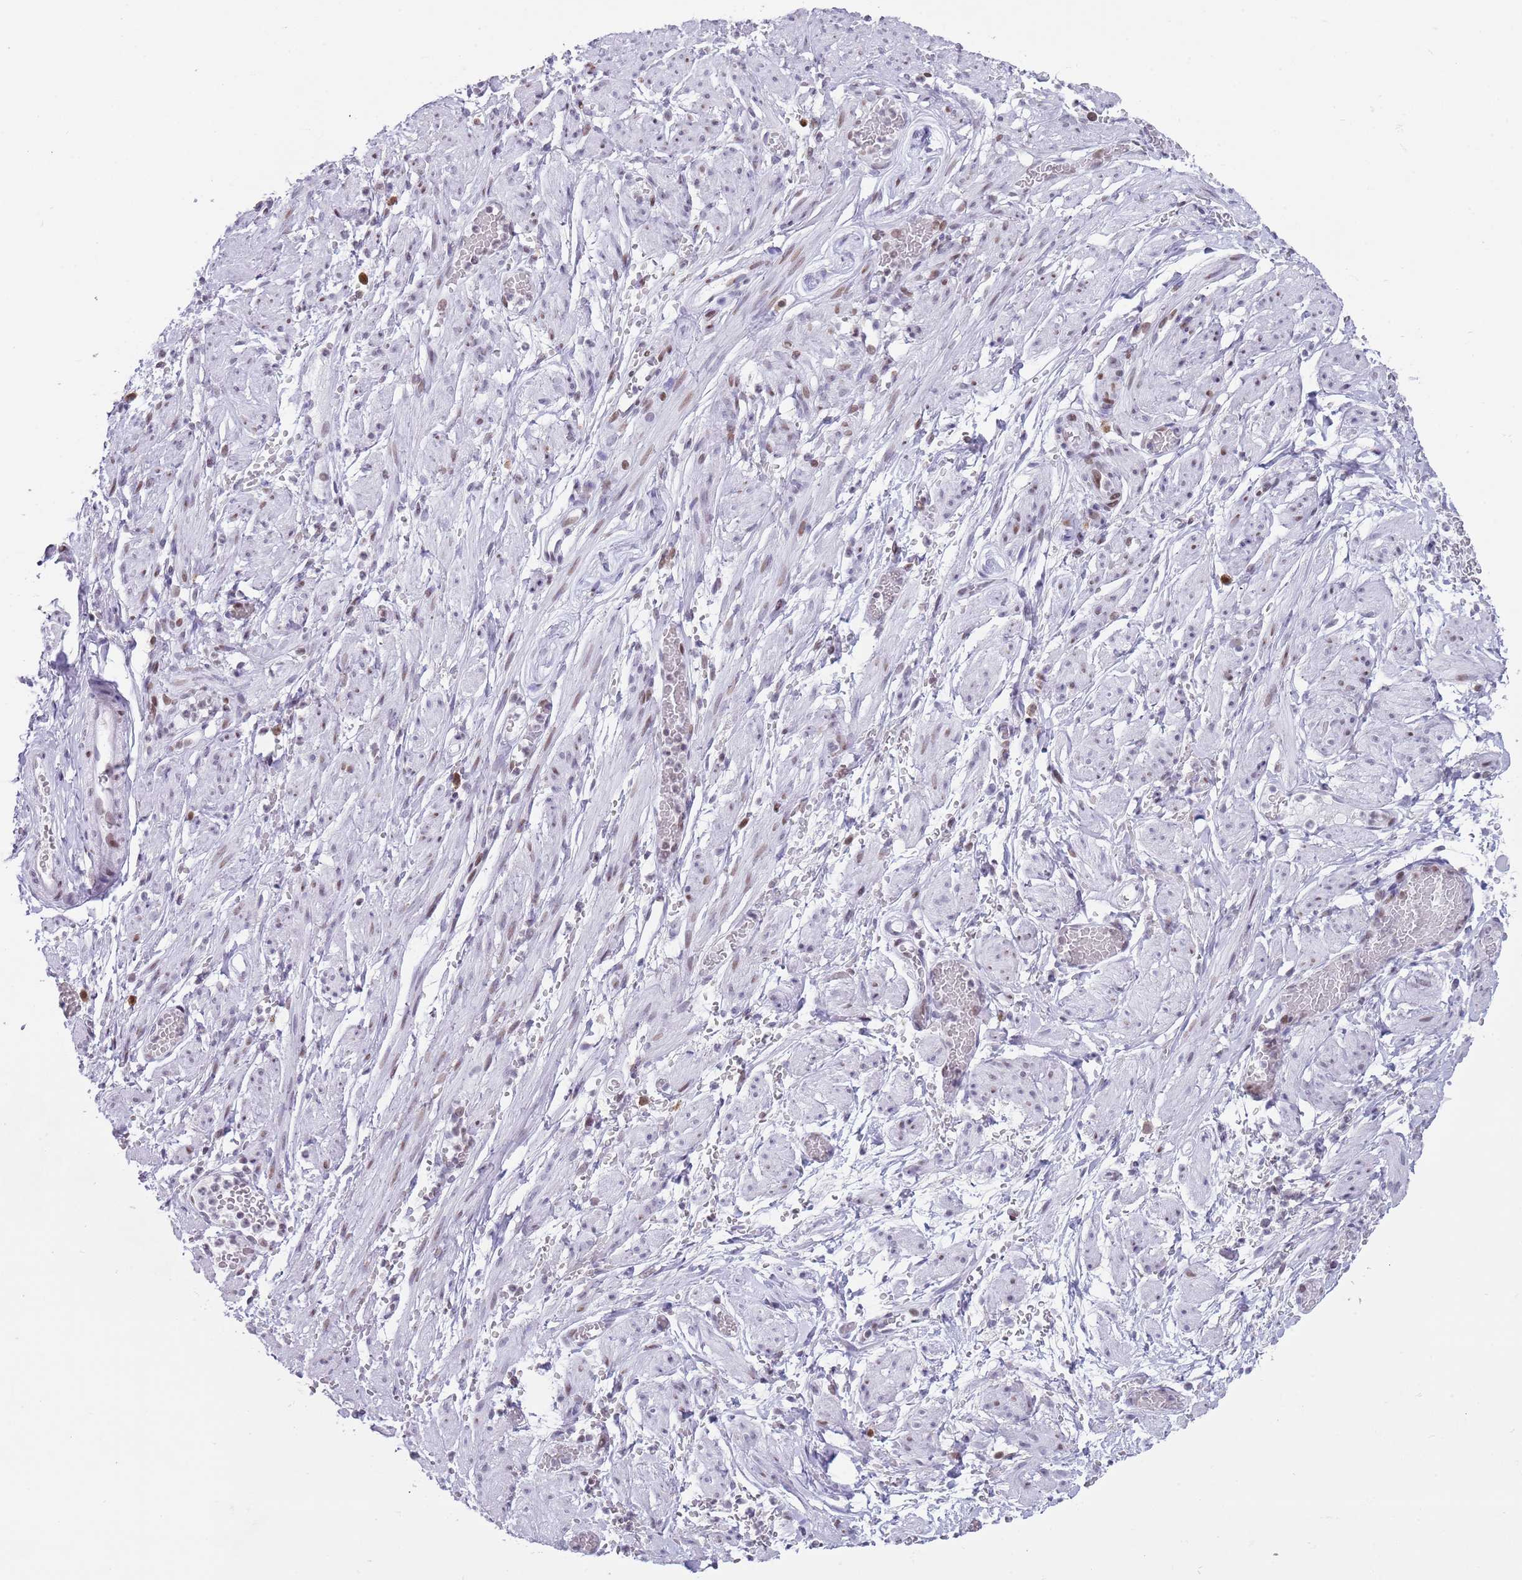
{"staining": {"intensity": "negative", "quantity": "none", "location": "none"}, "tissue": "adipose tissue", "cell_type": "Adipocytes", "image_type": "normal", "snomed": [{"axis": "morphology", "description": "Normal tissue, NOS"}, {"axis": "topography", "description": "Smooth muscle"}, {"axis": "topography", "description": "Peripheral nerve tissue"}], "caption": "IHC photomicrograph of normal adipose tissue stained for a protein (brown), which demonstrates no expression in adipocytes. The staining was performed using DAB (3,3'-diaminobenzidine) to visualize the protein expression in brown, while the nuclei were stained in blue with hematoxylin (Magnification: 20x).", "gene": "ENSG00000285547", "patient": {"sex": "female", "age": 39}}